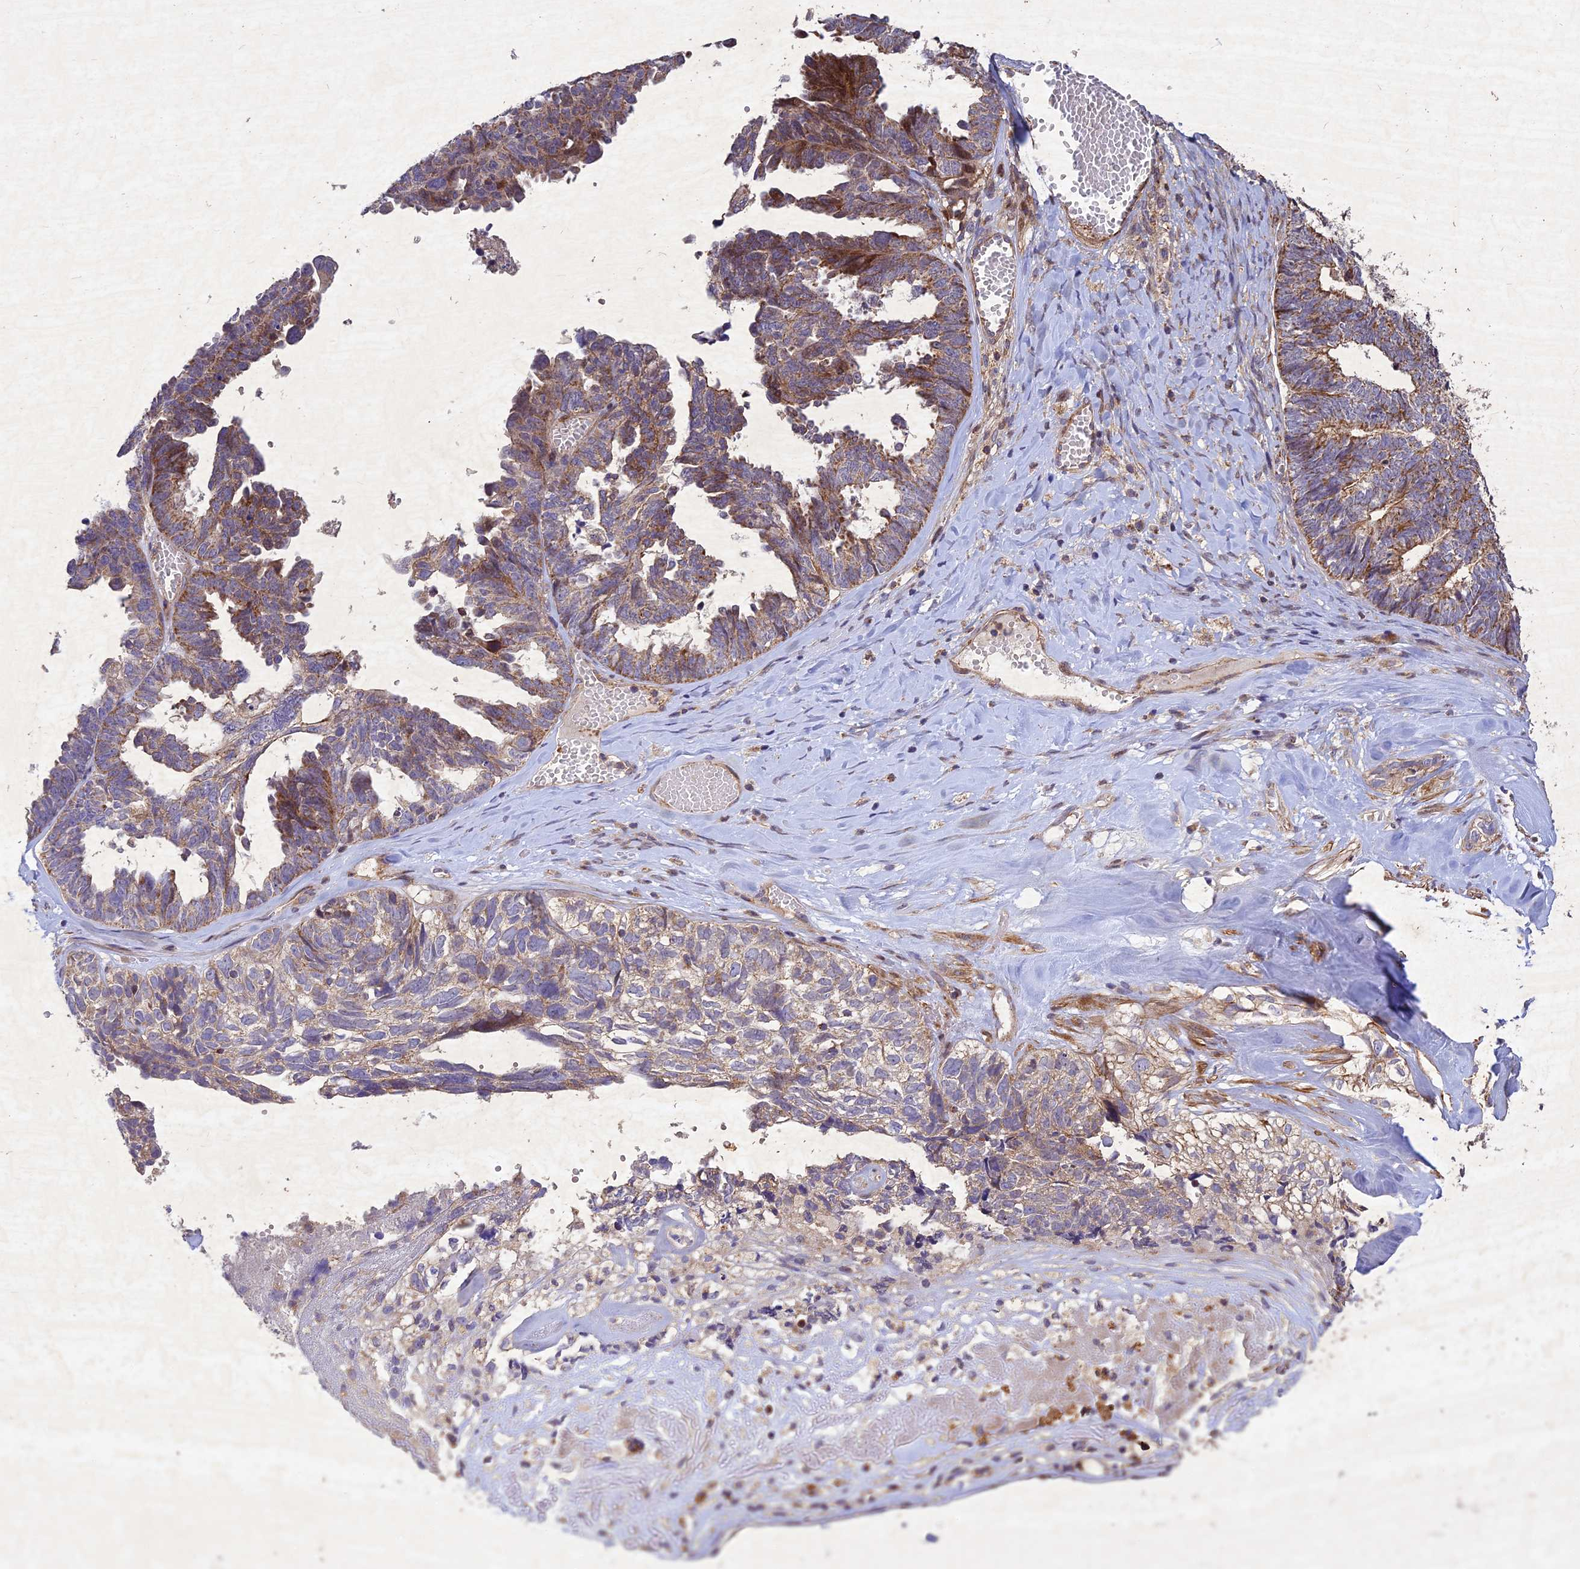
{"staining": {"intensity": "moderate", "quantity": "<25%", "location": "cytoplasmic/membranous,nuclear"}, "tissue": "ovarian cancer", "cell_type": "Tumor cells", "image_type": "cancer", "snomed": [{"axis": "morphology", "description": "Cystadenocarcinoma, serous, NOS"}, {"axis": "topography", "description": "Ovary"}], "caption": "Ovarian cancer stained with immunohistochemistry demonstrates moderate cytoplasmic/membranous and nuclear positivity in approximately <25% of tumor cells.", "gene": "RELCH", "patient": {"sex": "female", "age": 79}}